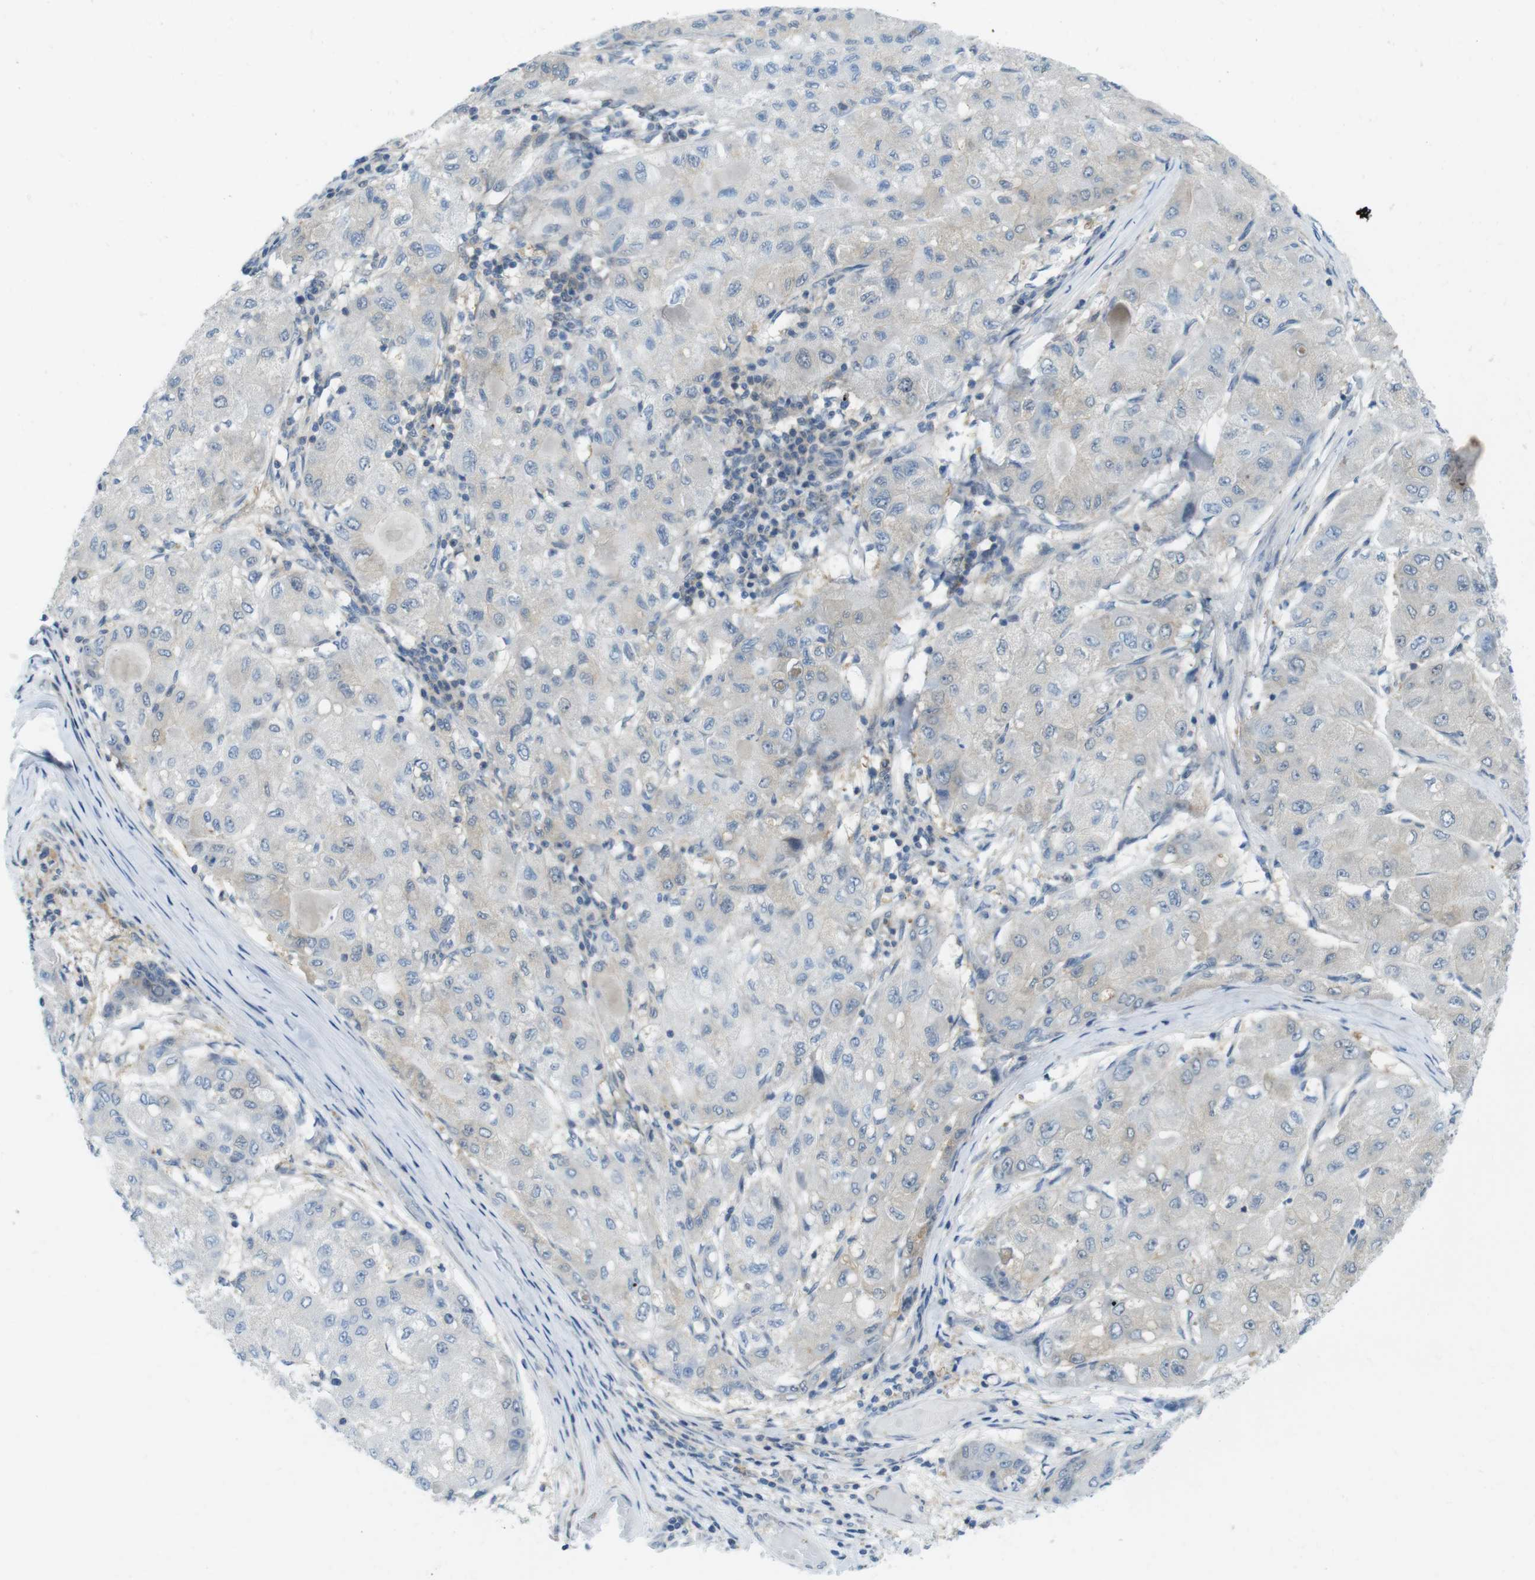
{"staining": {"intensity": "moderate", "quantity": "25%-75%", "location": "cytoplasmic/membranous"}, "tissue": "liver cancer", "cell_type": "Tumor cells", "image_type": "cancer", "snomed": [{"axis": "morphology", "description": "Carcinoma, Hepatocellular, NOS"}, {"axis": "topography", "description": "Liver"}], "caption": "DAB immunohistochemical staining of hepatocellular carcinoma (liver) exhibits moderate cytoplasmic/membranous protein staining in approximately 25%-75% of tumor cells. The staining was performed using DAB (3,3'-diaminobenzidine) to visualize the protein expression in brown, while the nuclei were stained in blue with hematoxylin (Magnification: 20x).", "gene": "CASP2", "patient": {"sex": "male", "age": 80}}